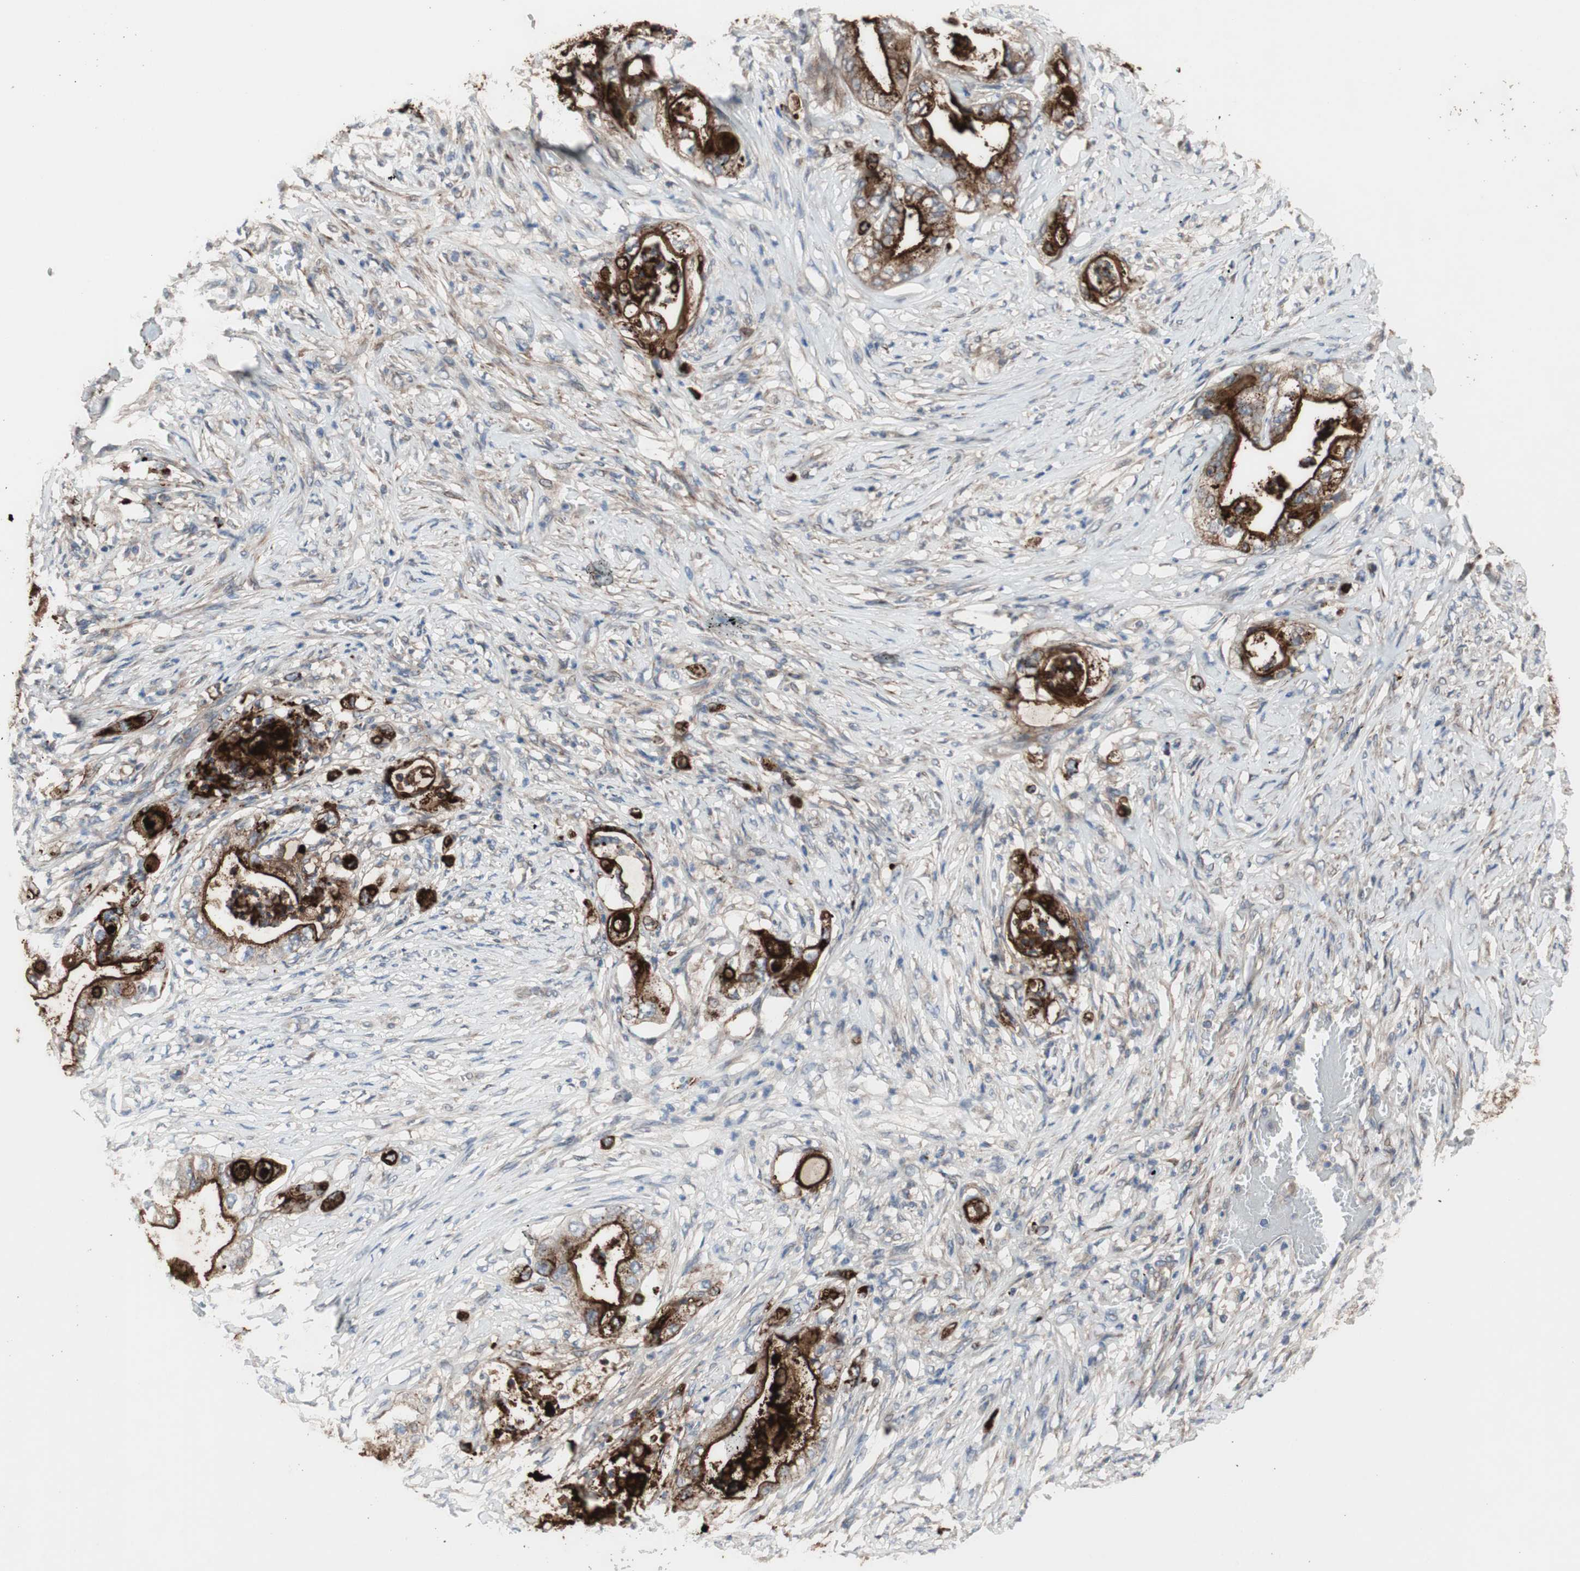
{"staining": {"intensity": "moderate", "quantity": ">75%", "location": "cytoplasmic/membranous"}, "tissue": "stomach cancer", "cell_type": "Tumor cells", "image_type": "cancer", "snomed": [{"axis": "morphology", "description": "Adenocarcinoma, NOS"}, {"axis": "topography", "description": "Stomach"}], "caption": "There is medium levels of moderate cytoplasmic/membranous expression in tumor cells of stomach cancer (adenocarcinoma), as demonstrated by immunohistochemical staining (brown color).", "gene": "OAZ1", "patient": {"sex": "female", "age": 73}}